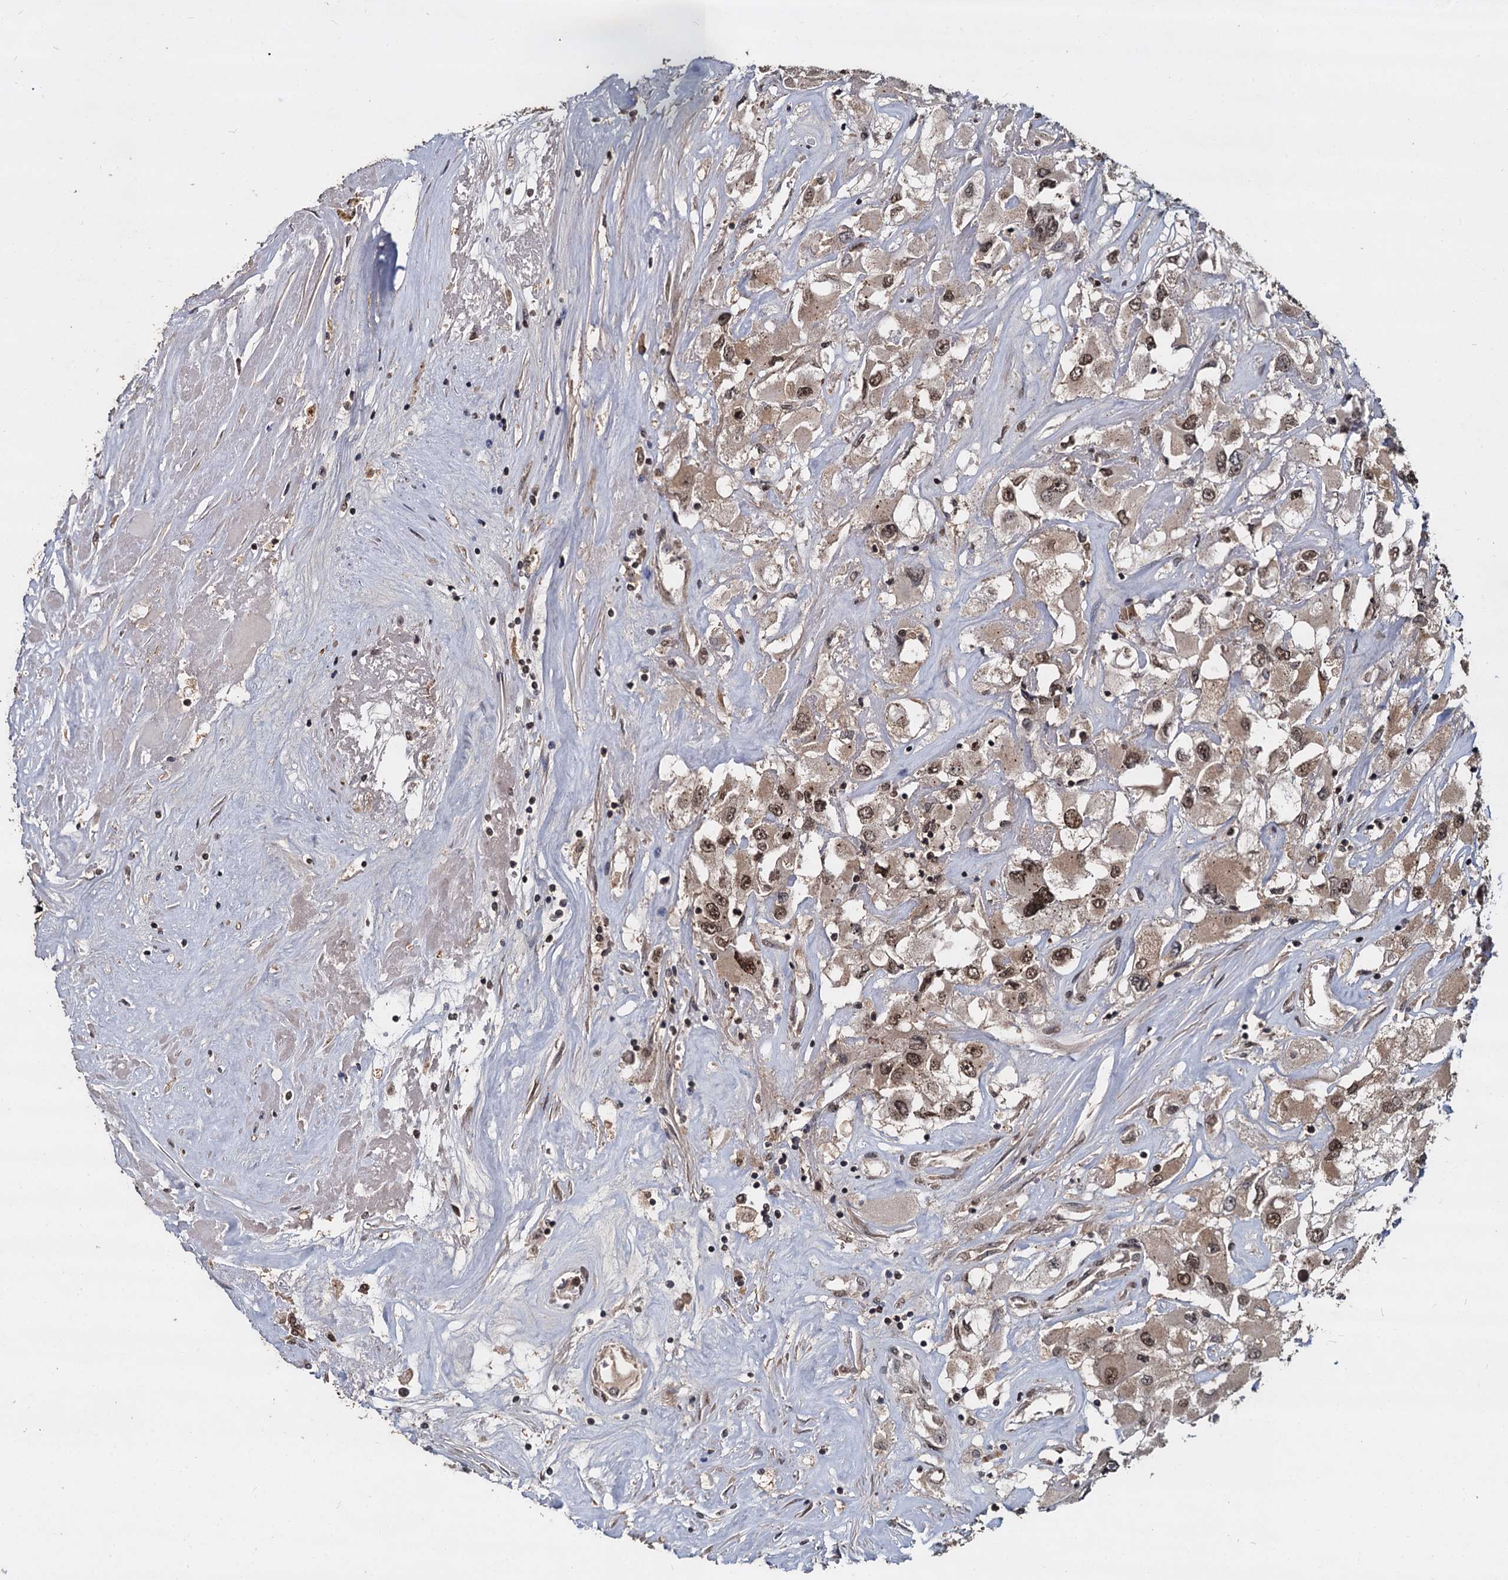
{"staining": {"intensity": "moderate", "quantity": ">75%", "location": "cytoplasmic/membranous,nuclear"}, "tissue": "renal cancer", "cell_type": "Tumor cells", "image_type": "cancer", "snomed": [{"axis": "morphology", "description": "Adenocarcinoma, NOS"}, {"axis": "topography", "description": "Kidney"}], "caption": "Renal cancer (adenocarcinoma) tissue demonstrates moderate cytoplasmic/membranous and nuclear staining in approximately >75% of tumor cells (DAB IHC, brown staining for protein, blue staining for nuclei).", "gene": "FAM216B", "patient": {"sex": "female", "age": 52}}